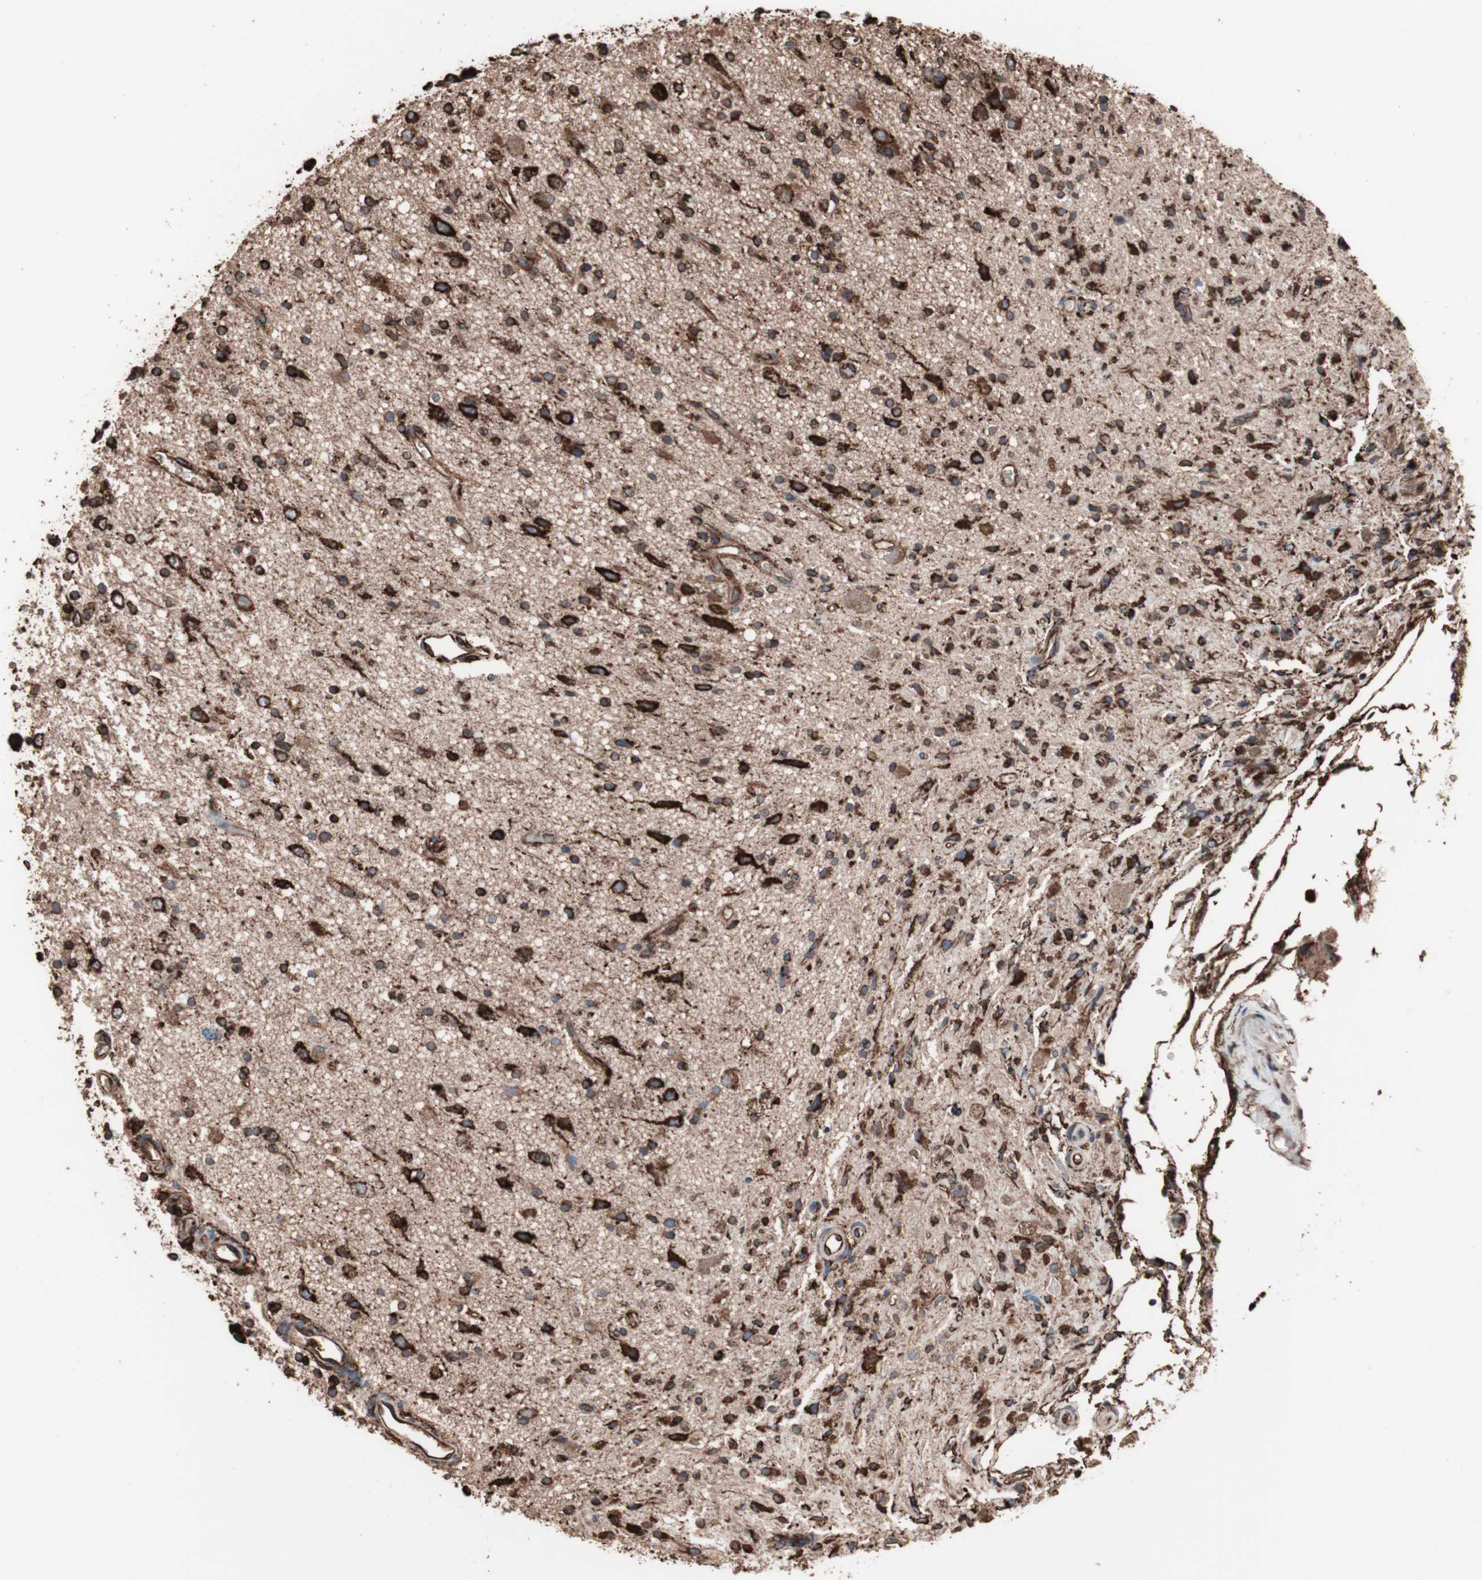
{"staining": {"intensity": "strong", "quantity": ">75%", "location": "cytoplasmic/membranous"}, "tissue": "glioma", "cell_type": "Tumor cells", "image_type": "cancer", "snomed": [{"axis": "morphology", "description": "Glioma, malignant, High grade"}, {"axis": "topography", "description": "Brain"}], "caption": "Brown immunohistochemical staining in malignant high-grade glioma shows strong cytoplasmic/membranous positivity in approximately >75% of tumor cells.", "gene": "HSP90B1", "patient": {"sex": "male", "age": 33}}